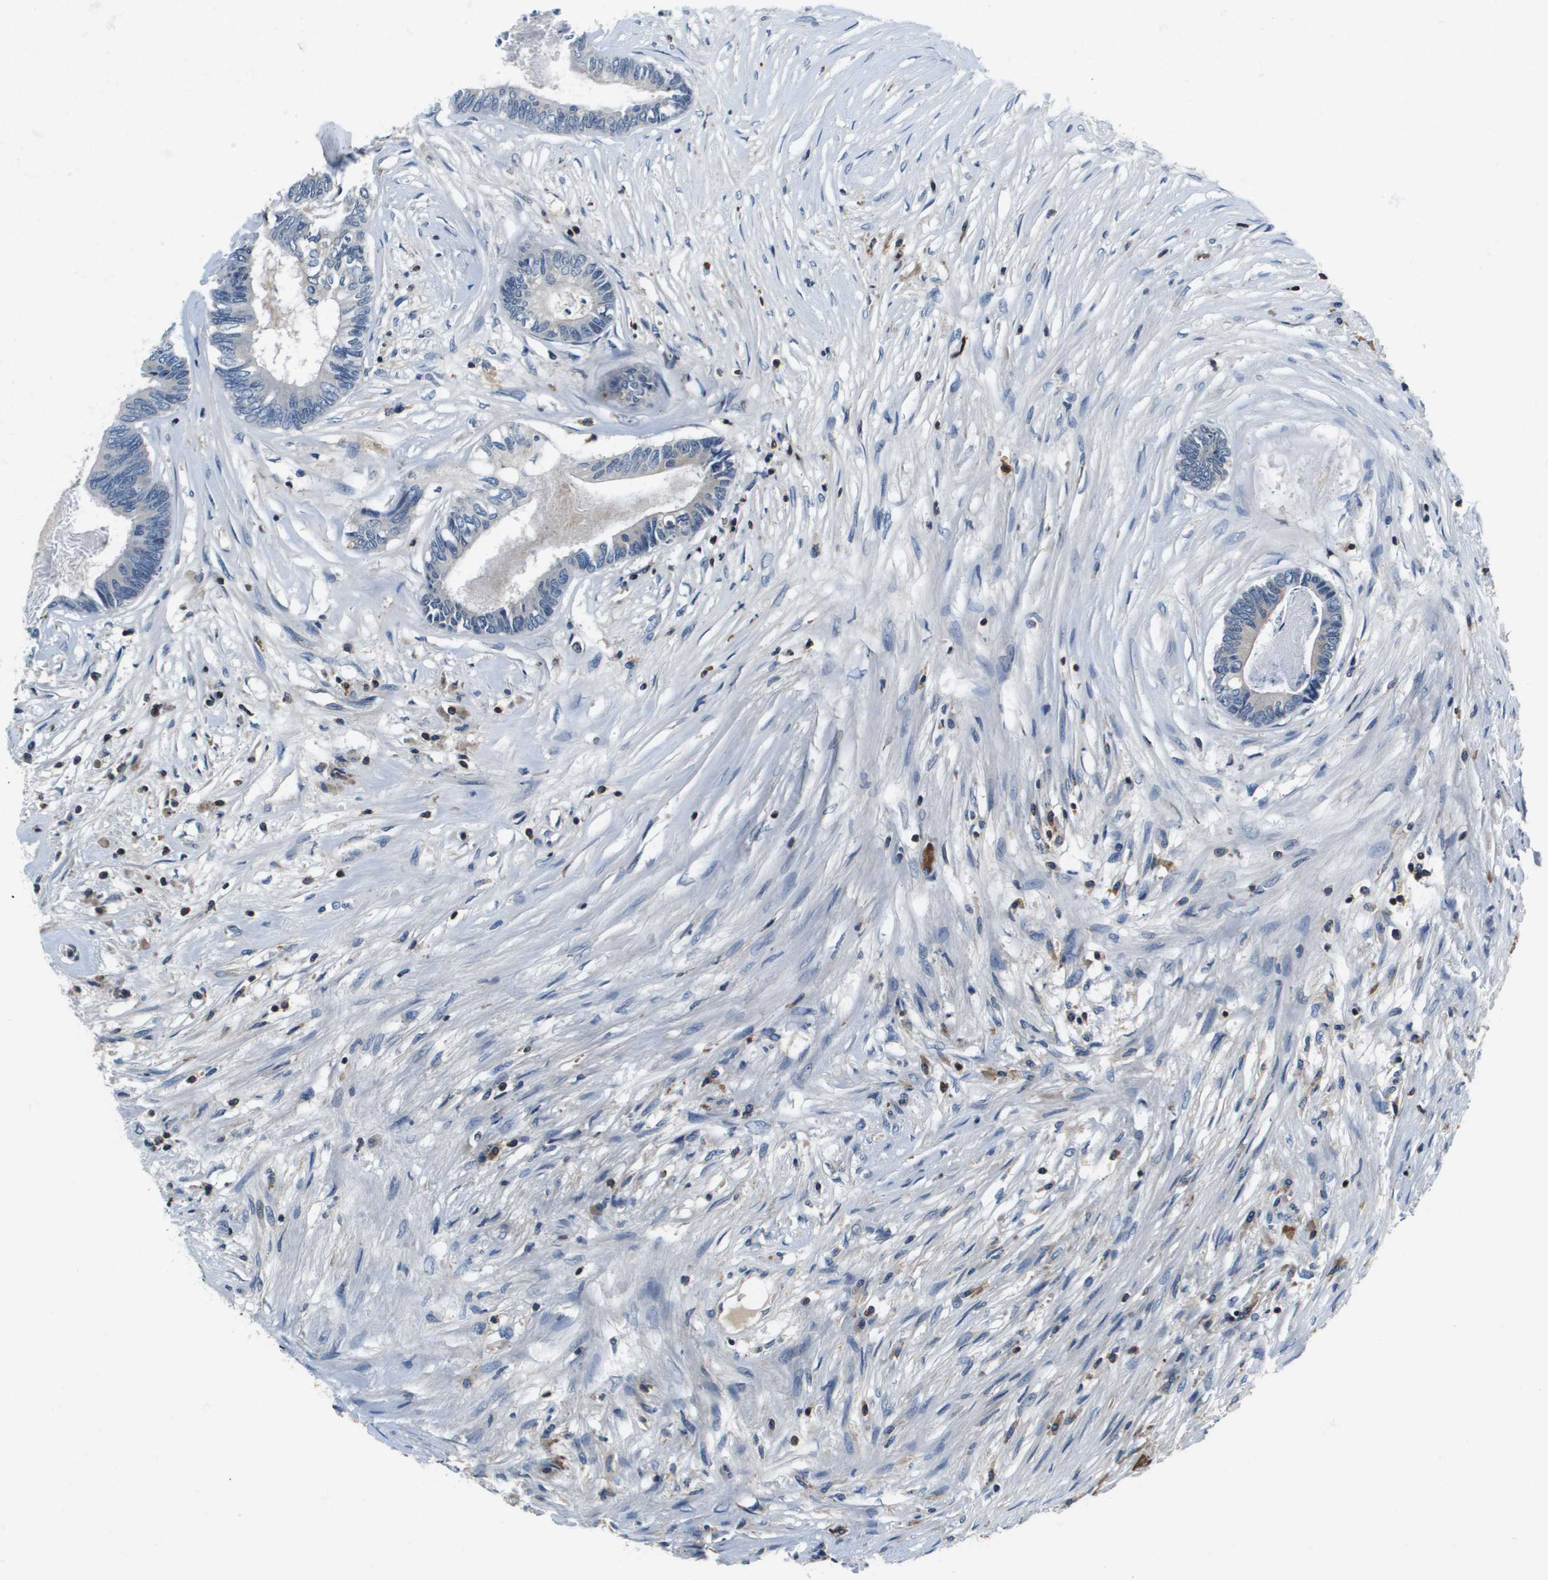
{"staining": {"intensity": "negative", "quantity": "none", "location": "none"}, "tissue": "colorectal cancer", "cell_type": "Tumor cells", "image_type": "cancer", "snomed": [{"axis": "morphology", "description": "Adenocarcinoma, NOS"}, {"axis": "topography", "description": "Rectum"}], "caption": "The immunohistochemistry micrograph has no significant positivity in tumor cells of colorectal cancer tissue.", "gene": "KCNQ5", "patient": {"sex": "male", "age": 63}}